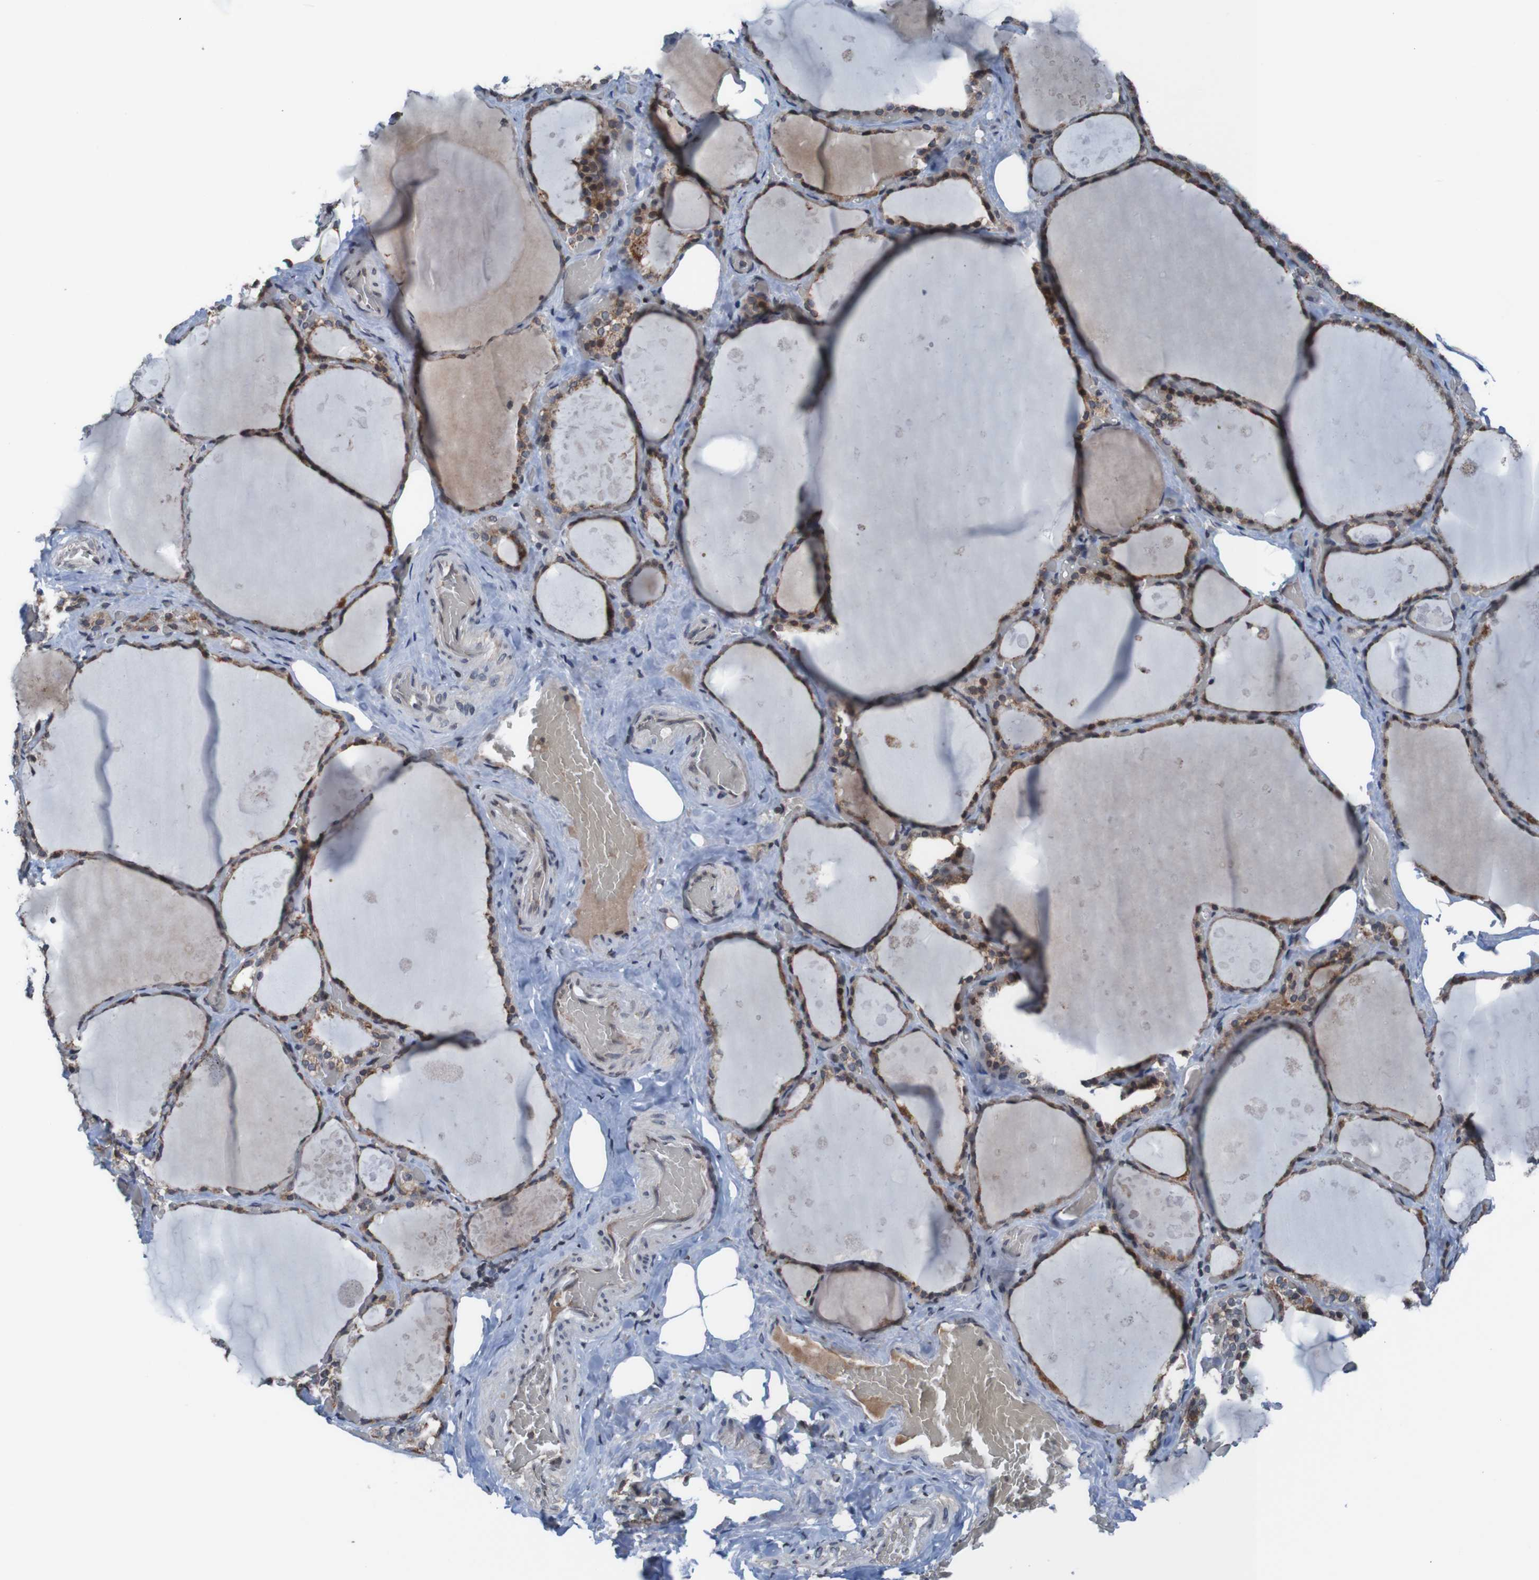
{"staining": {"intensity": "strong", "quantity": "25%-75%", "location": "cytoplasmic/membranous"}, "tissue": "thyroid gland", "cell_type": "Glandular cells", "image_type": "normal", "snomed": [{"axis": "morphology", "description": "Normal tissue, NOS"}, {"axis": "topography", "description": "Thyroid gland"}], "caption": "High-magnification brightfield microscopy of normal thyroid gland stained with DAB (3,3'-diaminobenzidine) (brown) and counterstained with hematoxylin (blue). glandular cells exhibit strong cytoplasmic/membranous expression is identified in about25%-75% of cells.", "gene": "UNG", "patient": {"sex": "male", "age": 61}}